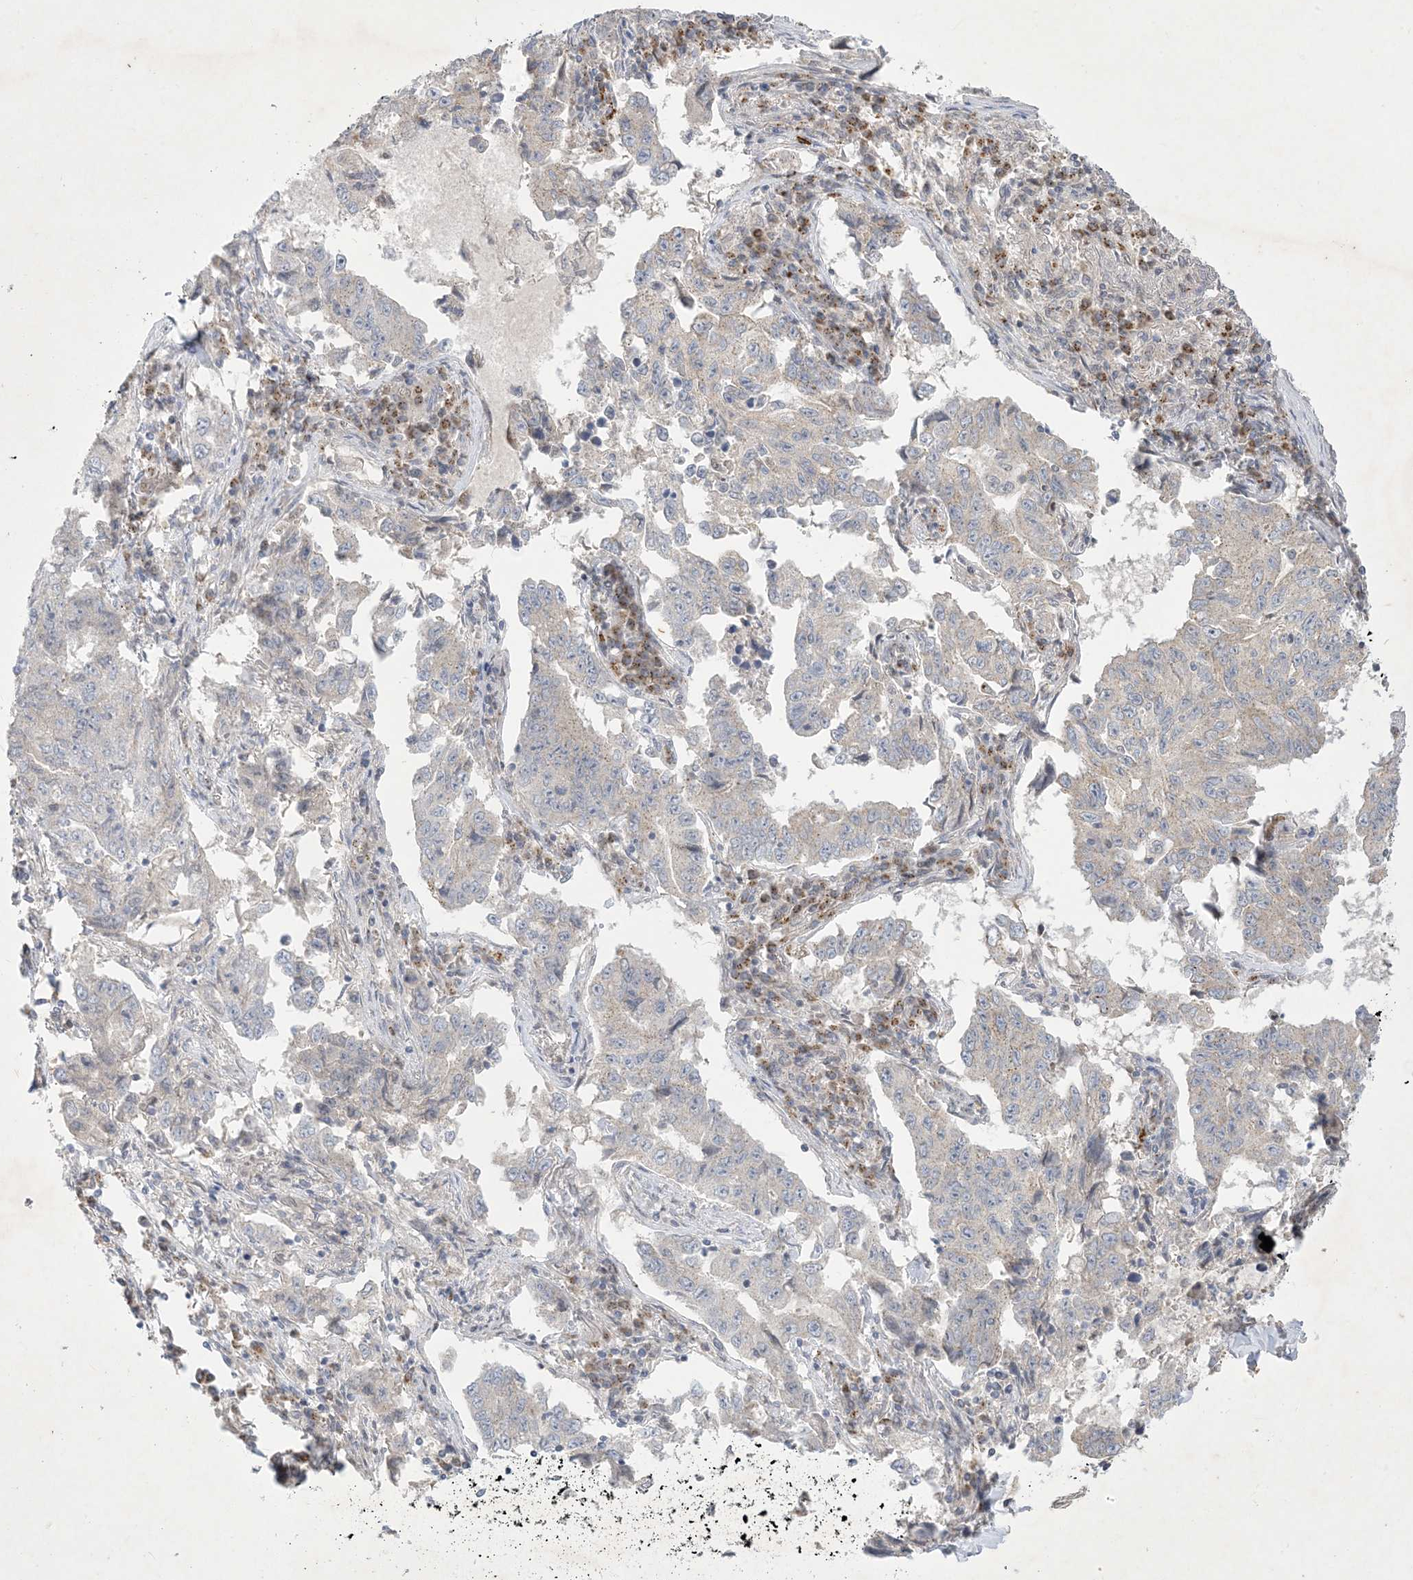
{"staining": {"intensity": "weak", "quantity": "<25%", "location": "cytoplasmic/membranous"}, "tissue": "lung cancer", "cell_type": "Tumor cells", "image_type": "cancer", "snomed": [{"axis": "morphology", "description": "Adenocarcinoma, NOS"}, {"axis": "topography", "description": "Lung"}], "caption": "Immunohistochemical staining of human lung cancer demonstrates no significant expression in tumor cells. The staining is performed using DAB brown chromogen with nuclei counter-stained in using hematoxylin.", "gene": "CCDC14", "patient": {"sex": "female", "age": 51}}